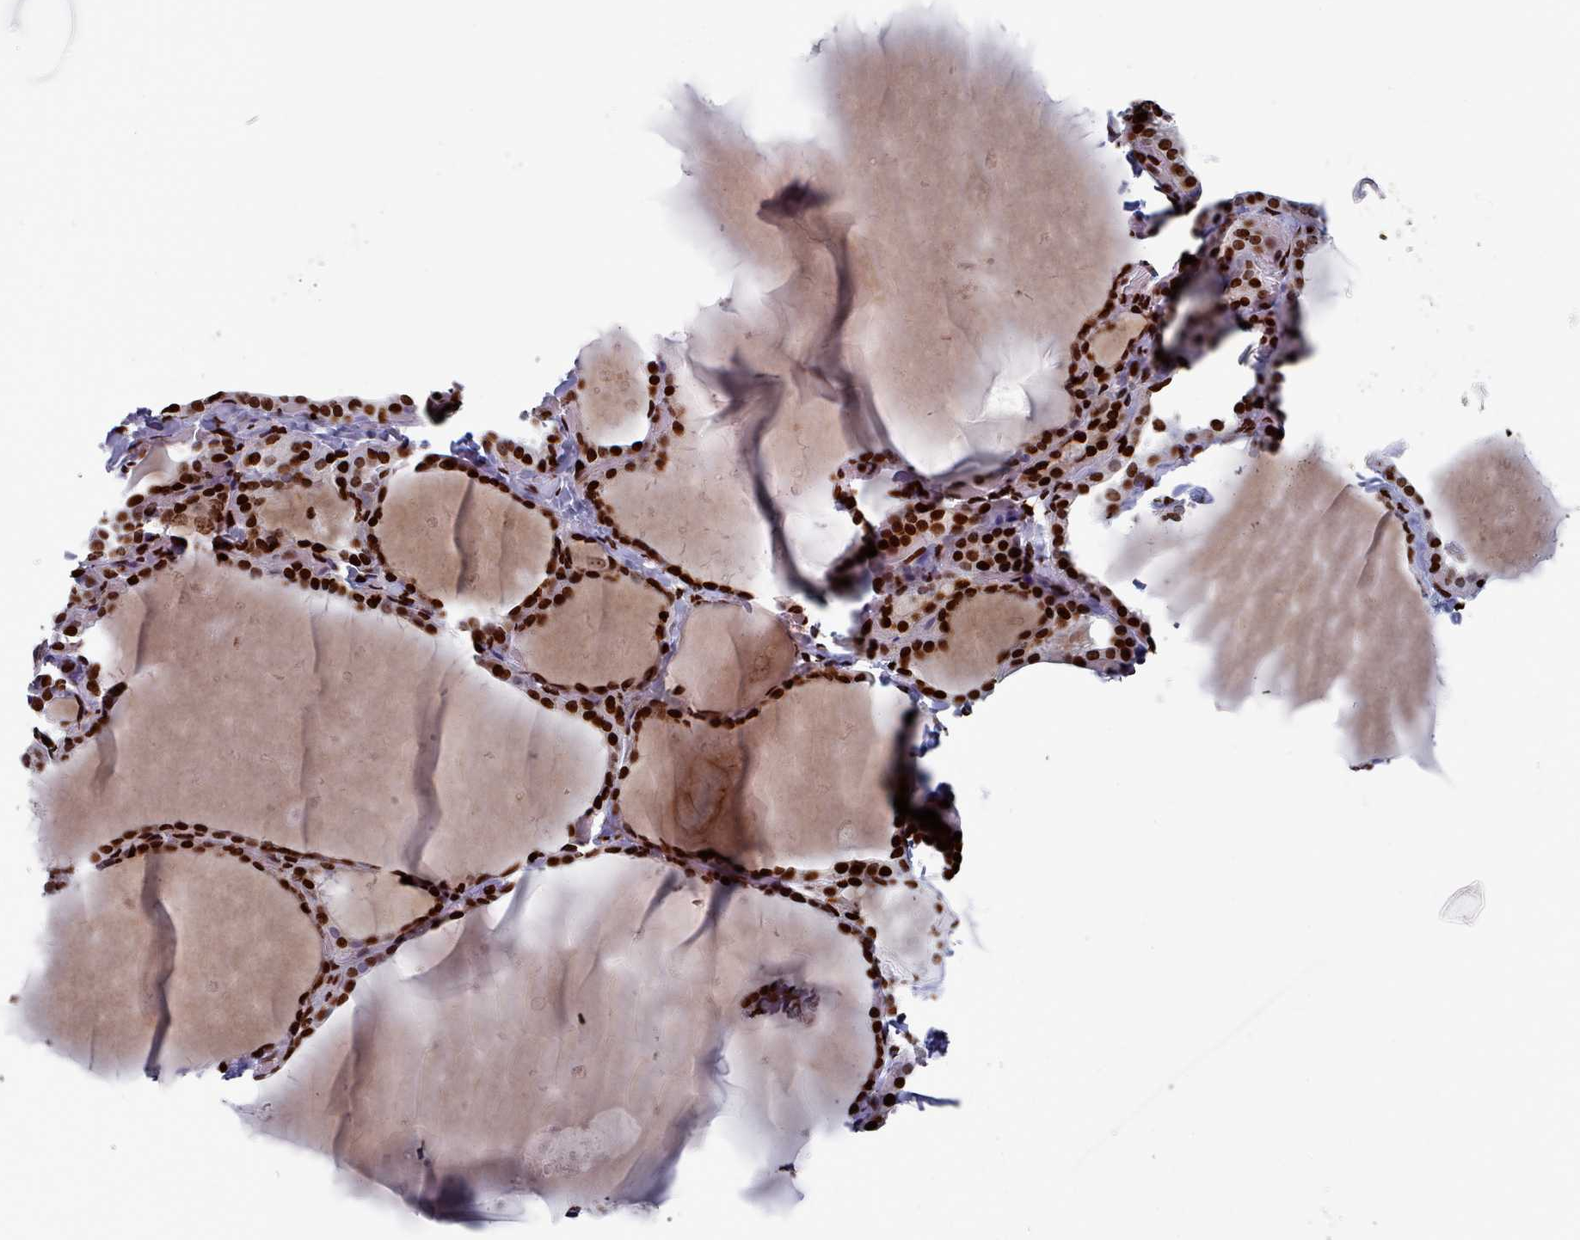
{"staining": {"intensity": "strong", "quantity": ">75%", "location": "nuclear"}, "tissue": "thyroid gland", "cell_type": "Glandular cells", "image_type": "normal", "snomed": [{"axis": "morphology", "description": "Normal tissue, NOS"}, {"axis": "topography", "description": "Thyroid gland"}], "caption": "The image reveals a brown stain indicating the presence of a protein in the nuclear of glandular cells in thyroid gland. (Brightfield microscopy of DAB IHC at high magnification).", "gene": "PCDHB11", "patient": {"sex": "female", "age": 44}}